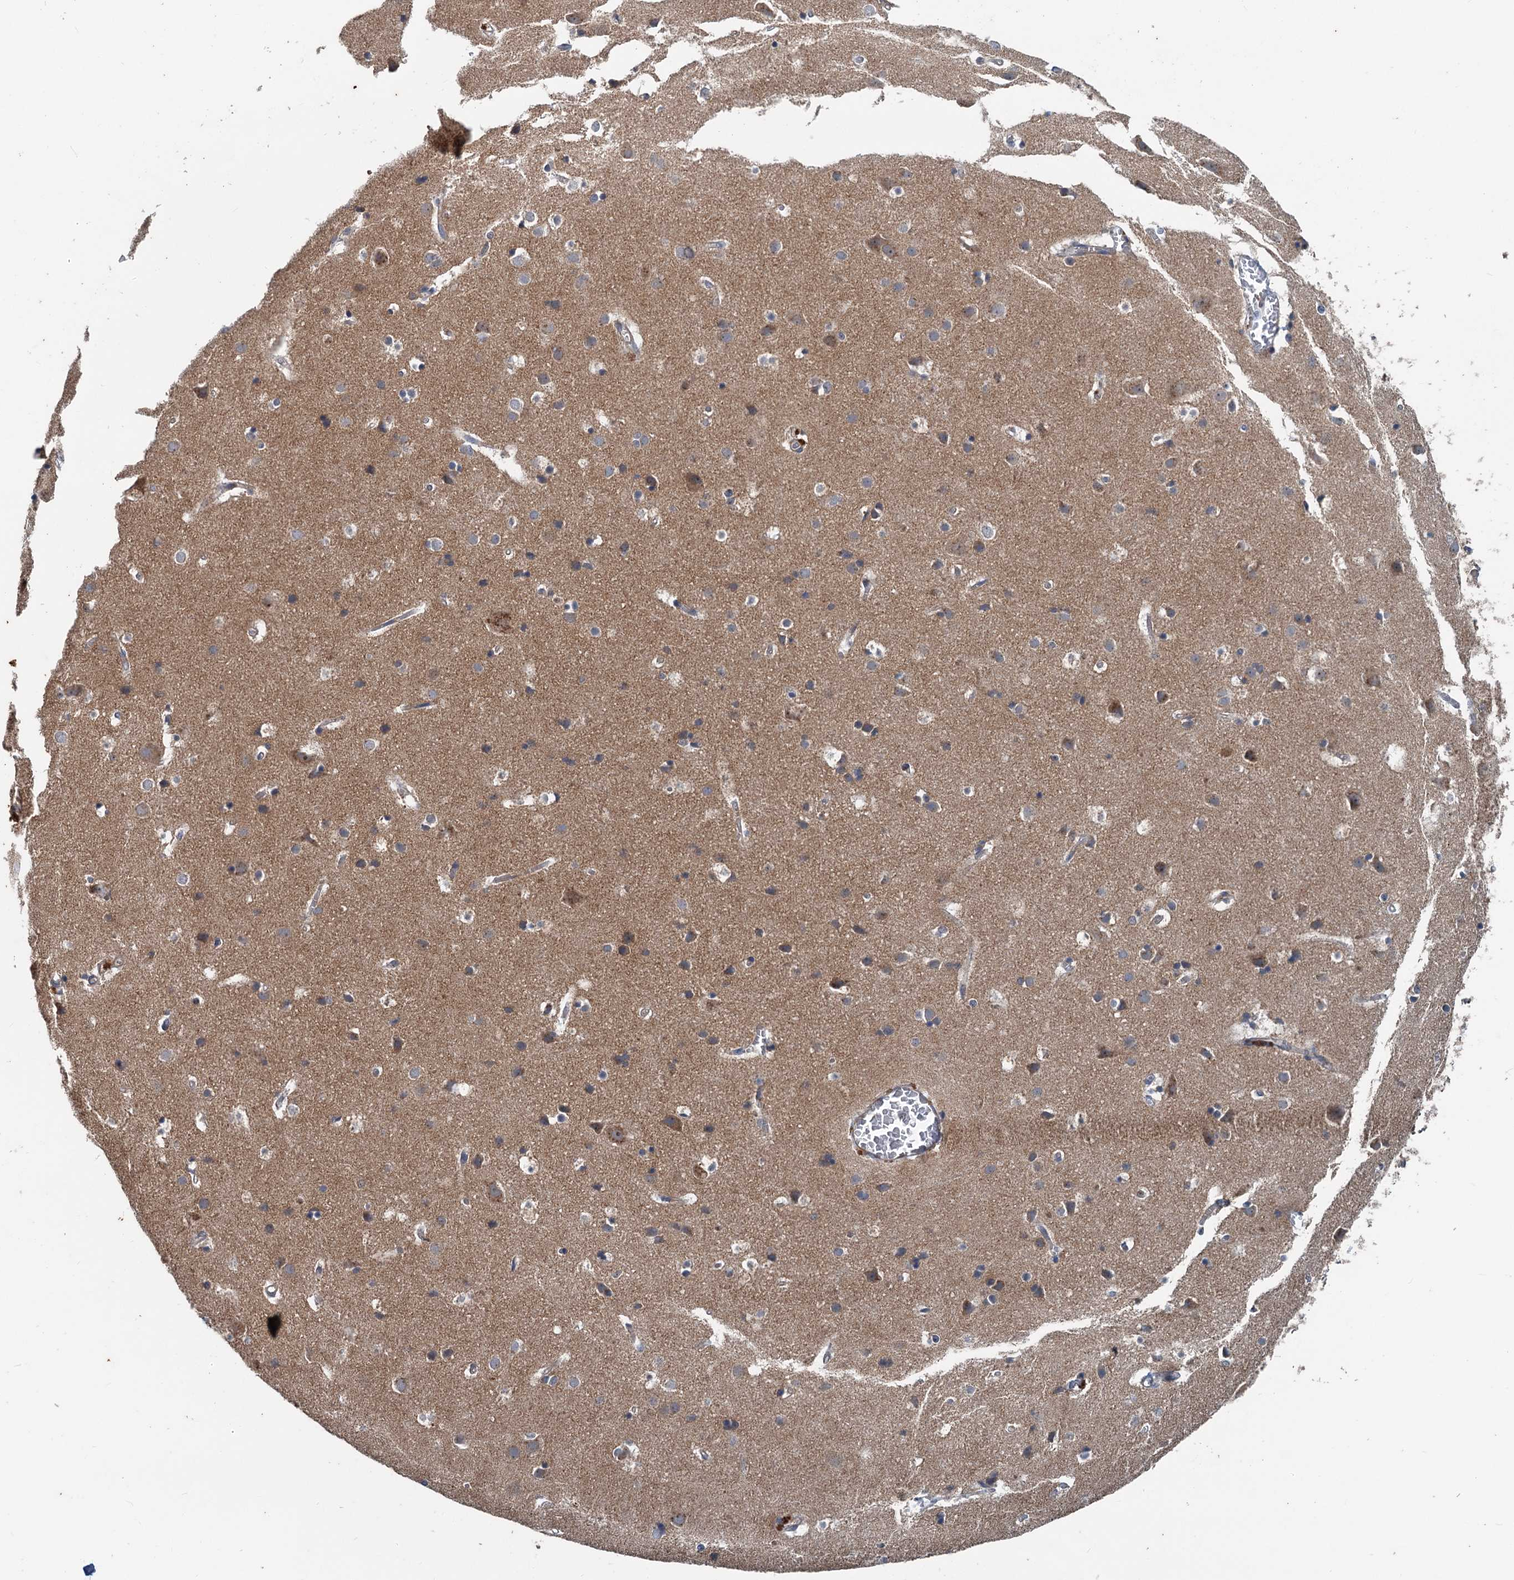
{"staining": {"intensity": "weak", "quantity": ">75%", "location": "cytoplasmic/membranous"}, "tissue": "cerebral cortex", "cell_type": "Endothelial cells", "image_type": "normal", "snomed": [{"axis": "morphology", "description": "Normal tissue, NOS"}, {"axis": "topography", "description": "Cerebral cortex"}], "caption": "Endothelial cells display low levels of weak cytoplasmic/membranous staining in approximately >75% of cells in unremarkable cerebral cortex. (brown staining indicates protein expression, while blue staining denotes nuclei).", "gene": "TEDC1", "patient": {"sex": "male", "age": 54}}